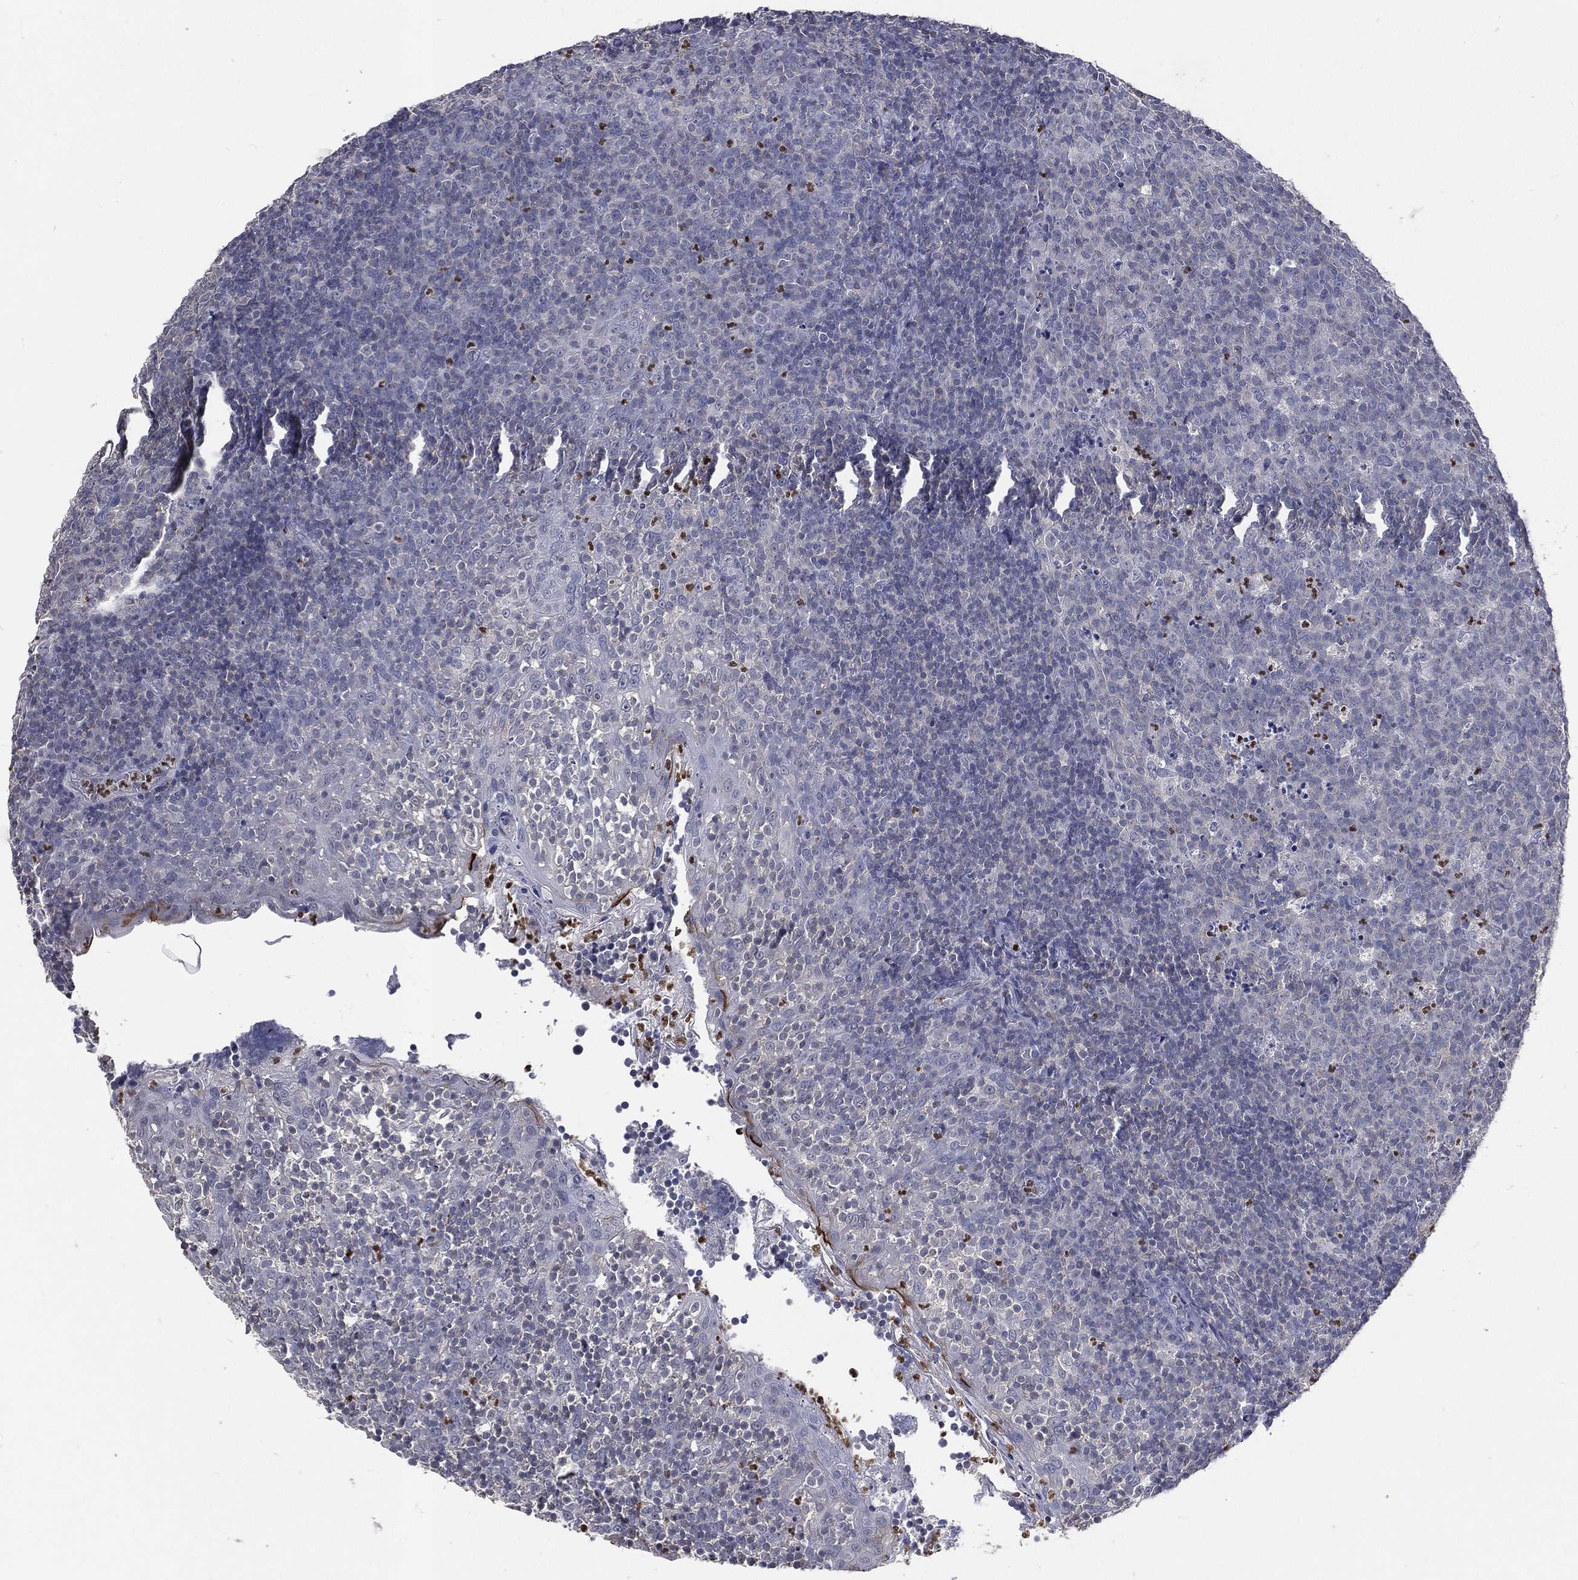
{"staining": {"intensity": "negative", "quantity": "none", "location": "none"}, "tissue": "tonsil", "cell_type": "Germinal center cells", "image_type": "normal", "snomed": [{"axis": "morphology", "description": "Normal tissue, NOS"}, {"axis": "topography", "description": "Tonsil"}], "caption": "Immunohistochemistry (IHC) histopathology image of normal tonsil: tonsil stained with DAB displays no significant protein staining in germinal center cells.", "gene": "SLC34A2", "patient": {"sex": "female", "age": 5}}